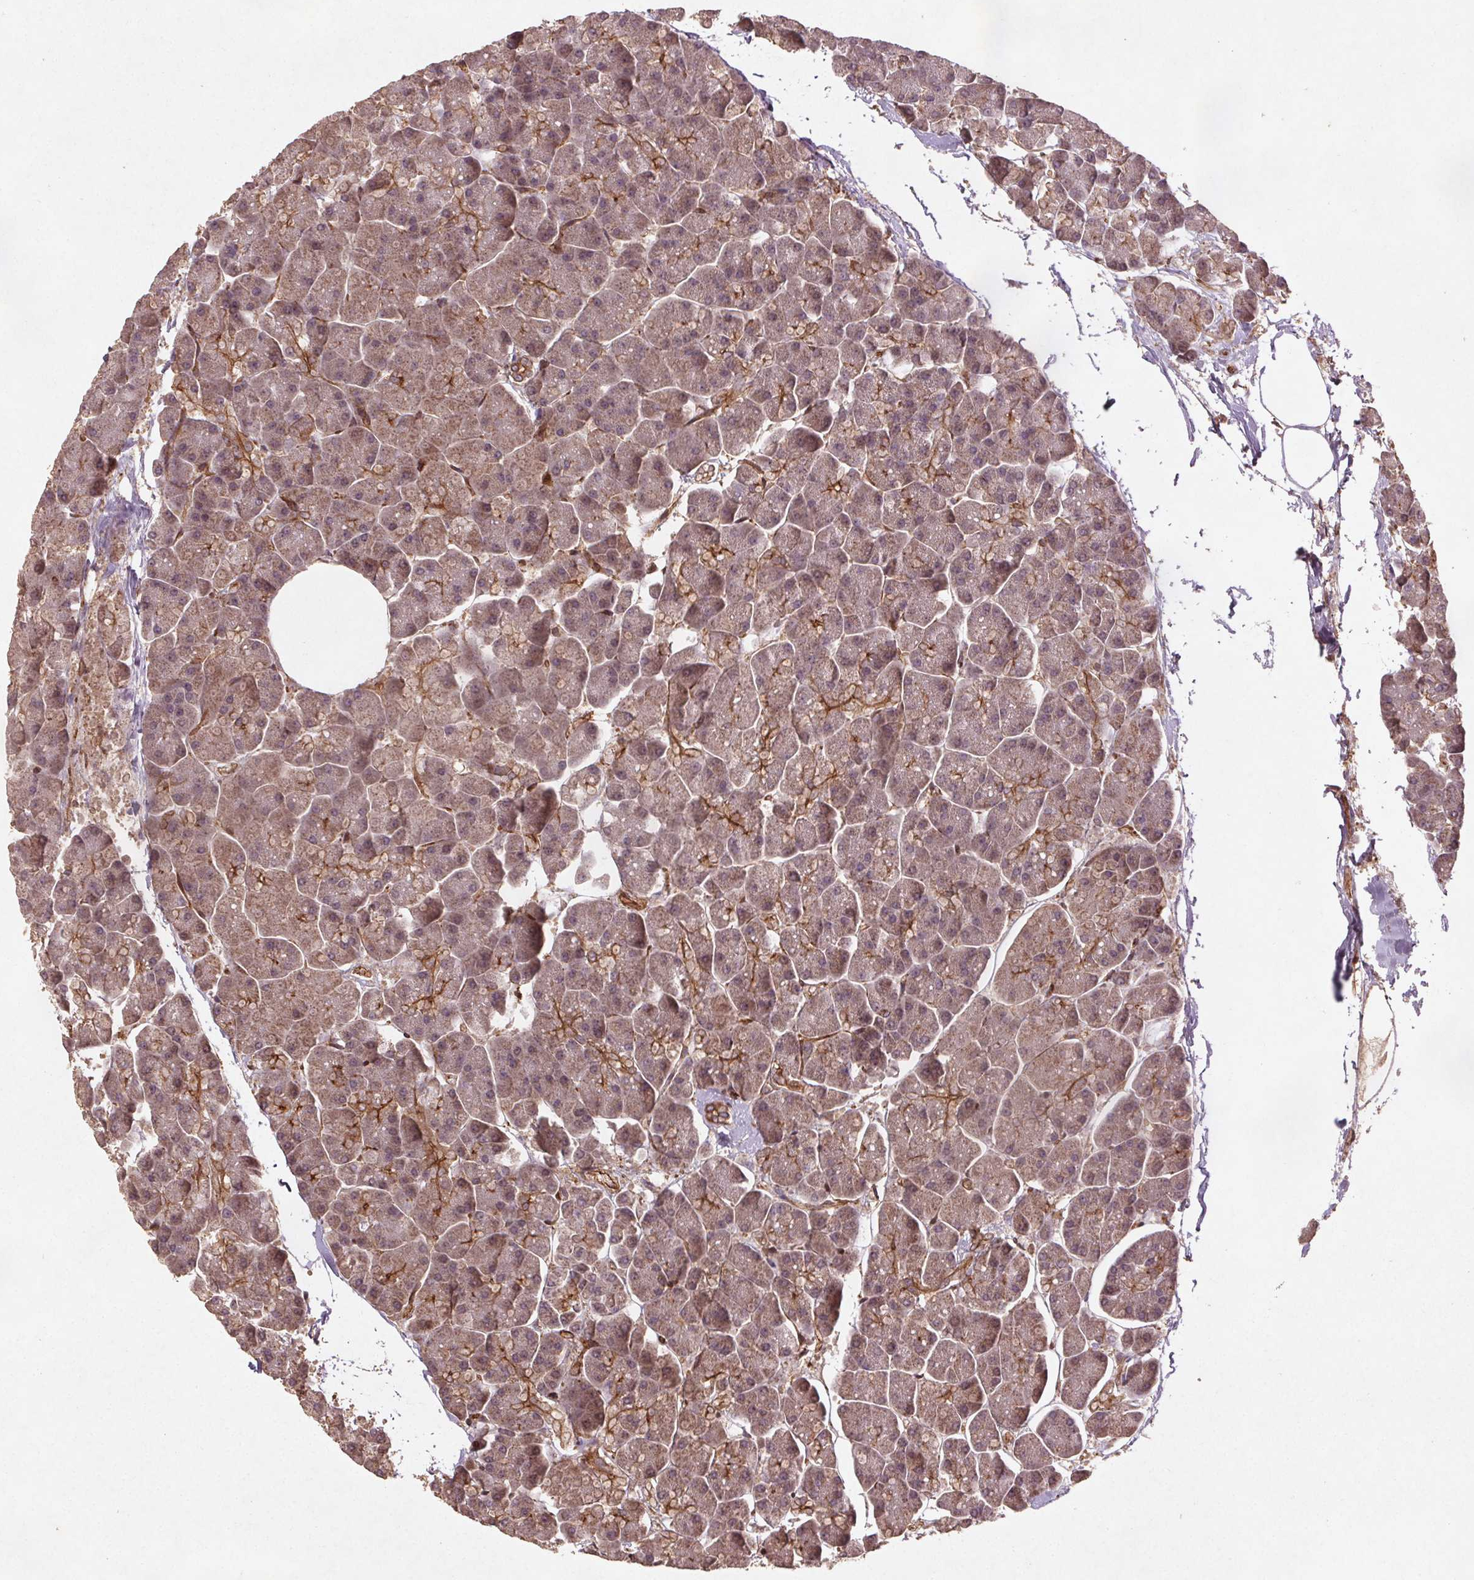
{"staining": {"intensity": "moderate", "quantity": "<25%", "location": "cytoplasmic/membranous"}, "tissue": "pancreas", "cell_type": "Exocrine glandular cells", "image_type": "normal", "snomed": [{"axis": "morphology", "description": "Normal tissue, NOS"}, {"axis": "topography", "description": "Pancreas"}, {"axis": "topography", "description": "Peripheral nerve tissue"}], "caption": "Immunohistochemistry (IHC) staining of normal pancreas, which displays low levels of moderate cytoplasmic/membranous positivity in approximately <25% of exocrine glandular cells indicating moderate cytoplasmic/membranous protein positivity. The staining was performed using DAB (brown) for protein detection and nuclei were counterstained in hematoxylin (blue).", "gene": "SEC14L2", "patient": {"sex": "male", "age": 54}}